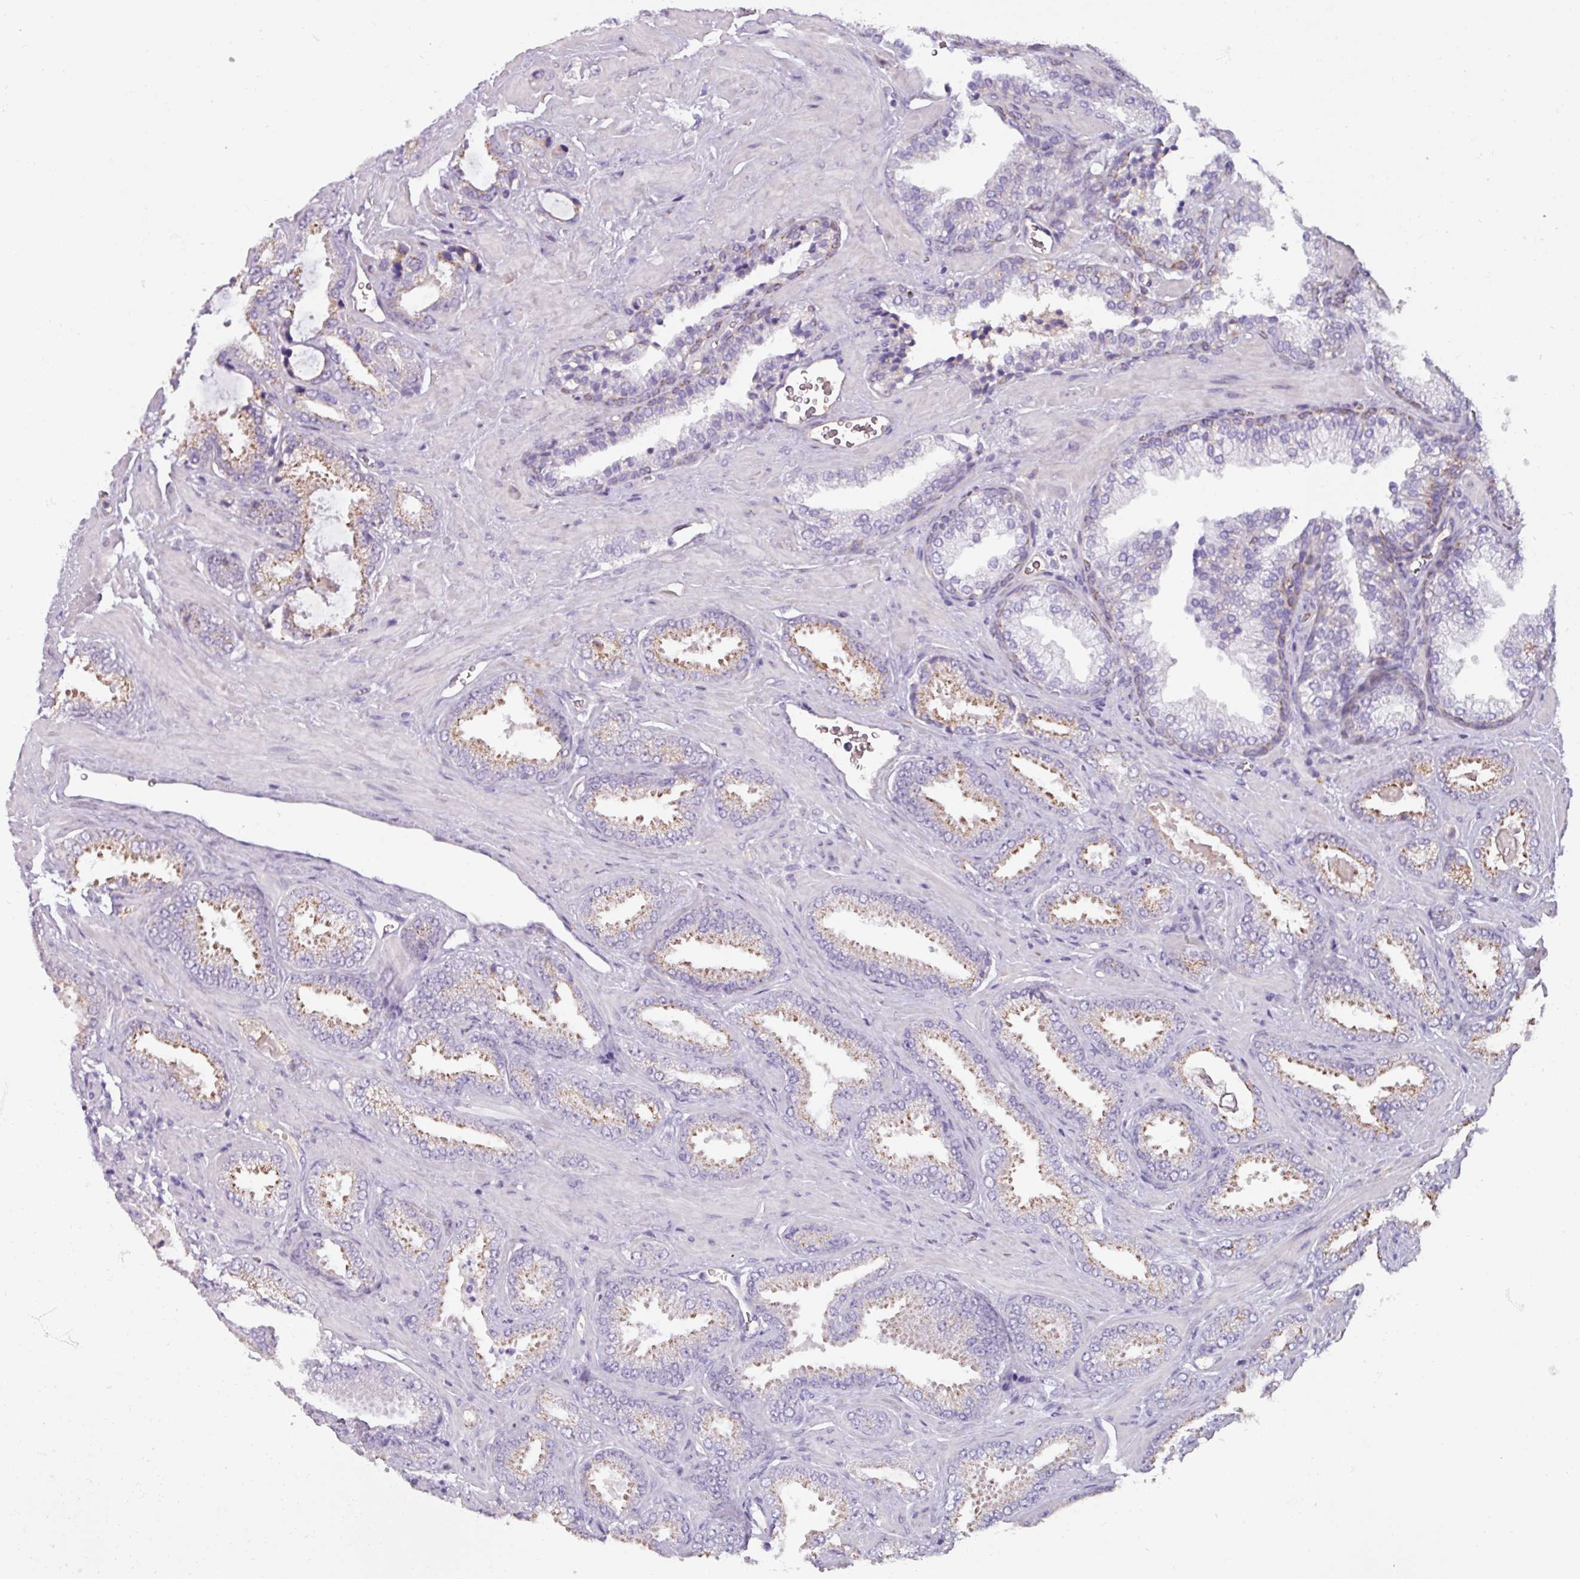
{"staining": {"intensity": "weak", "quantity": "25%-75%", "location": "cytoplasmic/membranous"}, "tissue": "prostate cancer", "cell_type": "Tumor cells", "image_type": "cancer", "snomed": [{"axis": "morphology", "description": "Adenocarcinoma, Low grade"}, {"axis": "topography", "description": "Prostate"}], "caption": "A micrograph of human prostate cancer stained for a protein demonstrates weak cytoplasmic/membranous brown staining in tumor cells.", "gene": "SPESP1", "patient": {"sex": "male", "age": 62}}